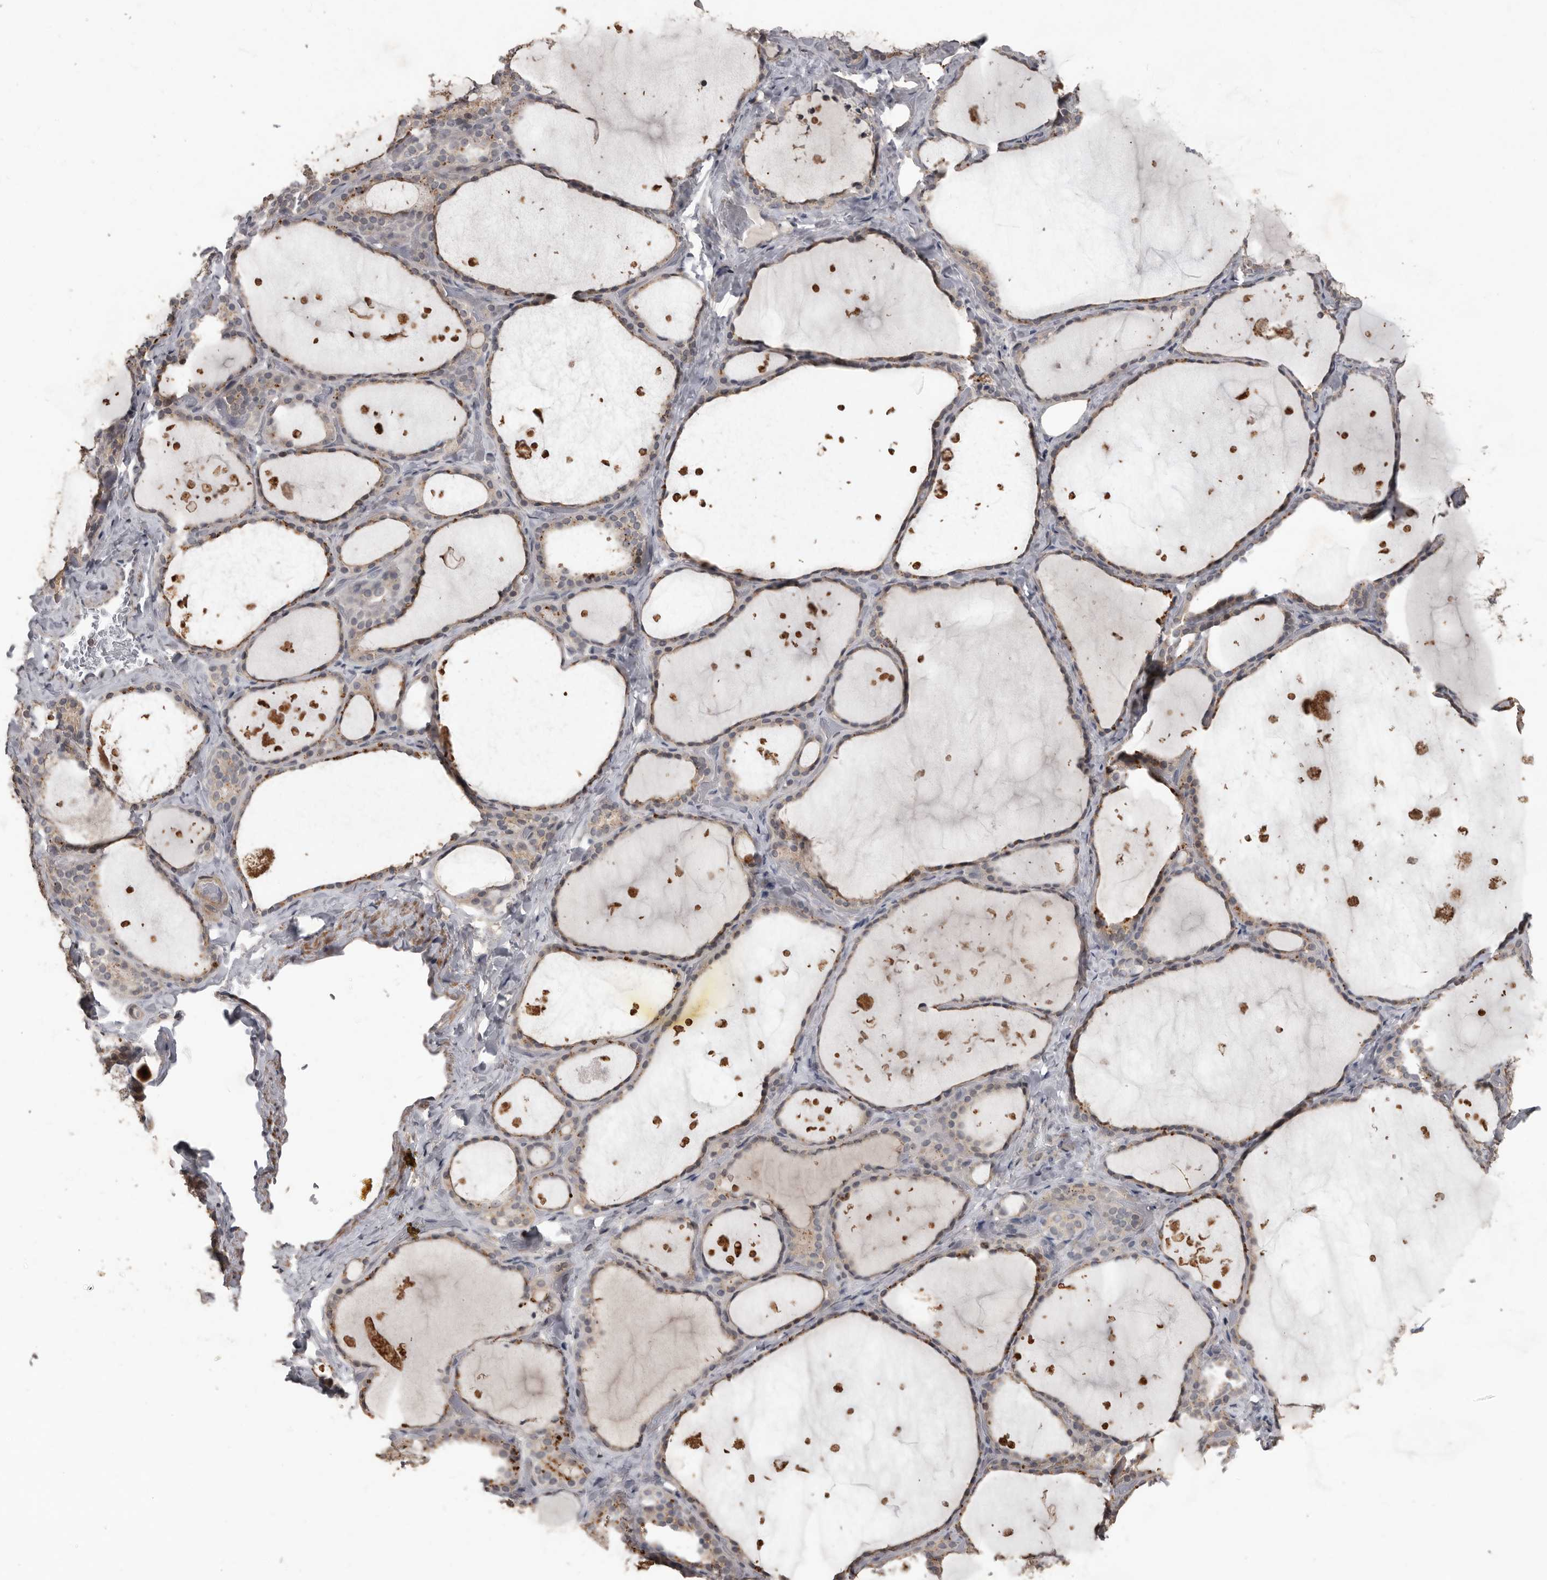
{"staining": {"intensity": "moderate", "quantity": "25%-75%", "location": "cytoplasmic/membranous"}, "tissue": "thyroid gland", "cell_type": "Glandular cells", "image_type": "normal", "snomed": [{"axis": "morphology", "description": "Normal tissue, NOS"}, {"axis": "topography", "description": "Thyroid gland"}], "caption": "Glandular cells exhibit medium levels of moderate cytoplasmic/membranous positivity in approximately 25%-75% of cells in normal human thyroid gland. The protein of interest is stained brown, and the nuclei are stained in blue (DAB IHC with brightfield microscopy, high magnification).", "gene": "BAMBI", "patient": {"sex": "female", "age": 44}}